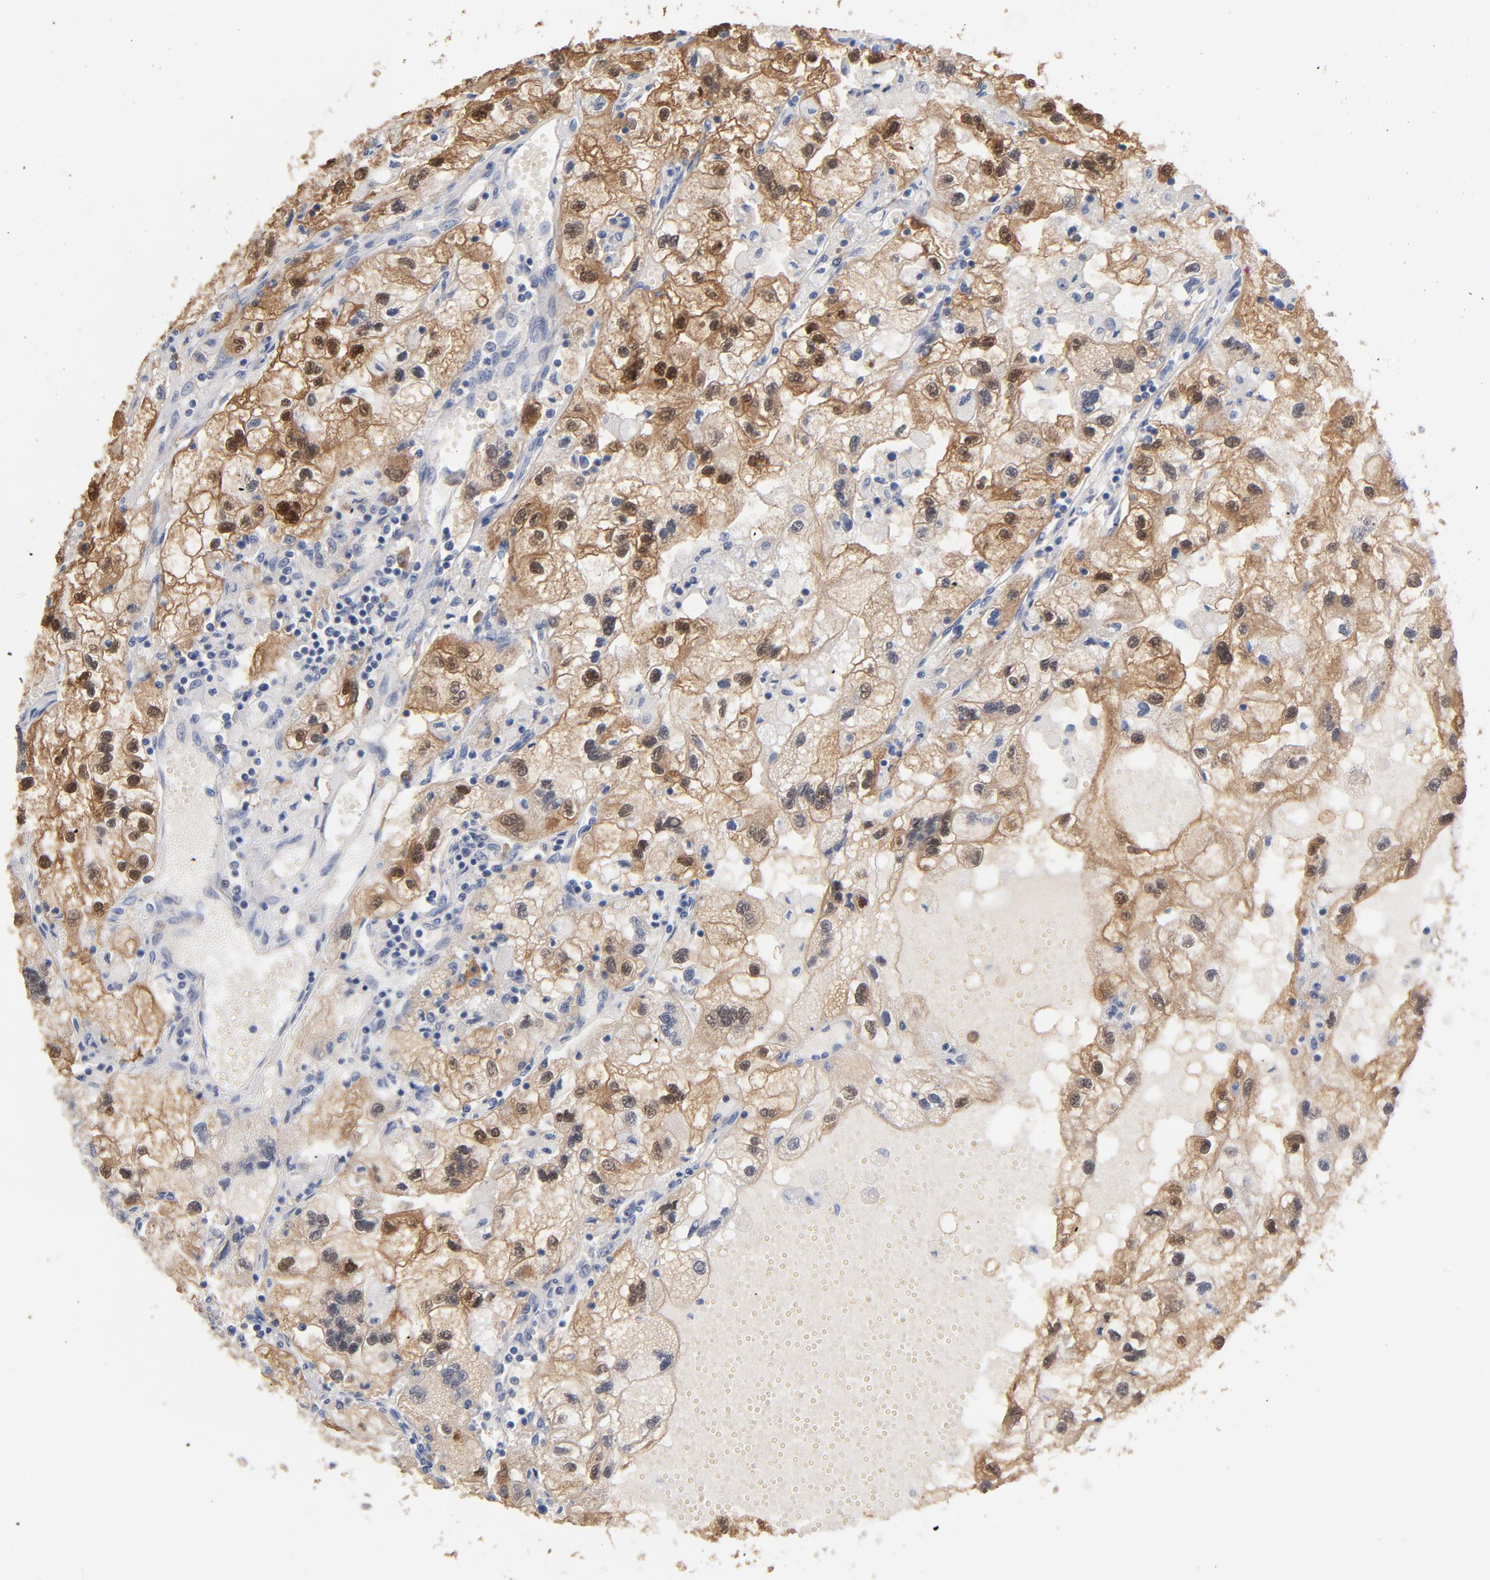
{"staining": {"intensity": "moderate", "quantity": ">75%", "location": "cytoplasmic/membranous"}, "tissue": "renal cancer", "cell_type": "Tumor cells", "image_type": "cancer", "snomed": [{"axis": "morphology", "description": "Normal tissue, NOS"}, {"axis": "morphology", "description": "Adenocarcinoma, NOS"}, {"axis": "topography", "description": "Kidney"}], "caption": "Renal cancer (adenocarcinoma) stained with a brown dye reveals moderate cytoplasmic/membranous positive expression in about >75% of tumor cells.", "gene": "MIF", "patient": {"sex": "male", "age": 71}}